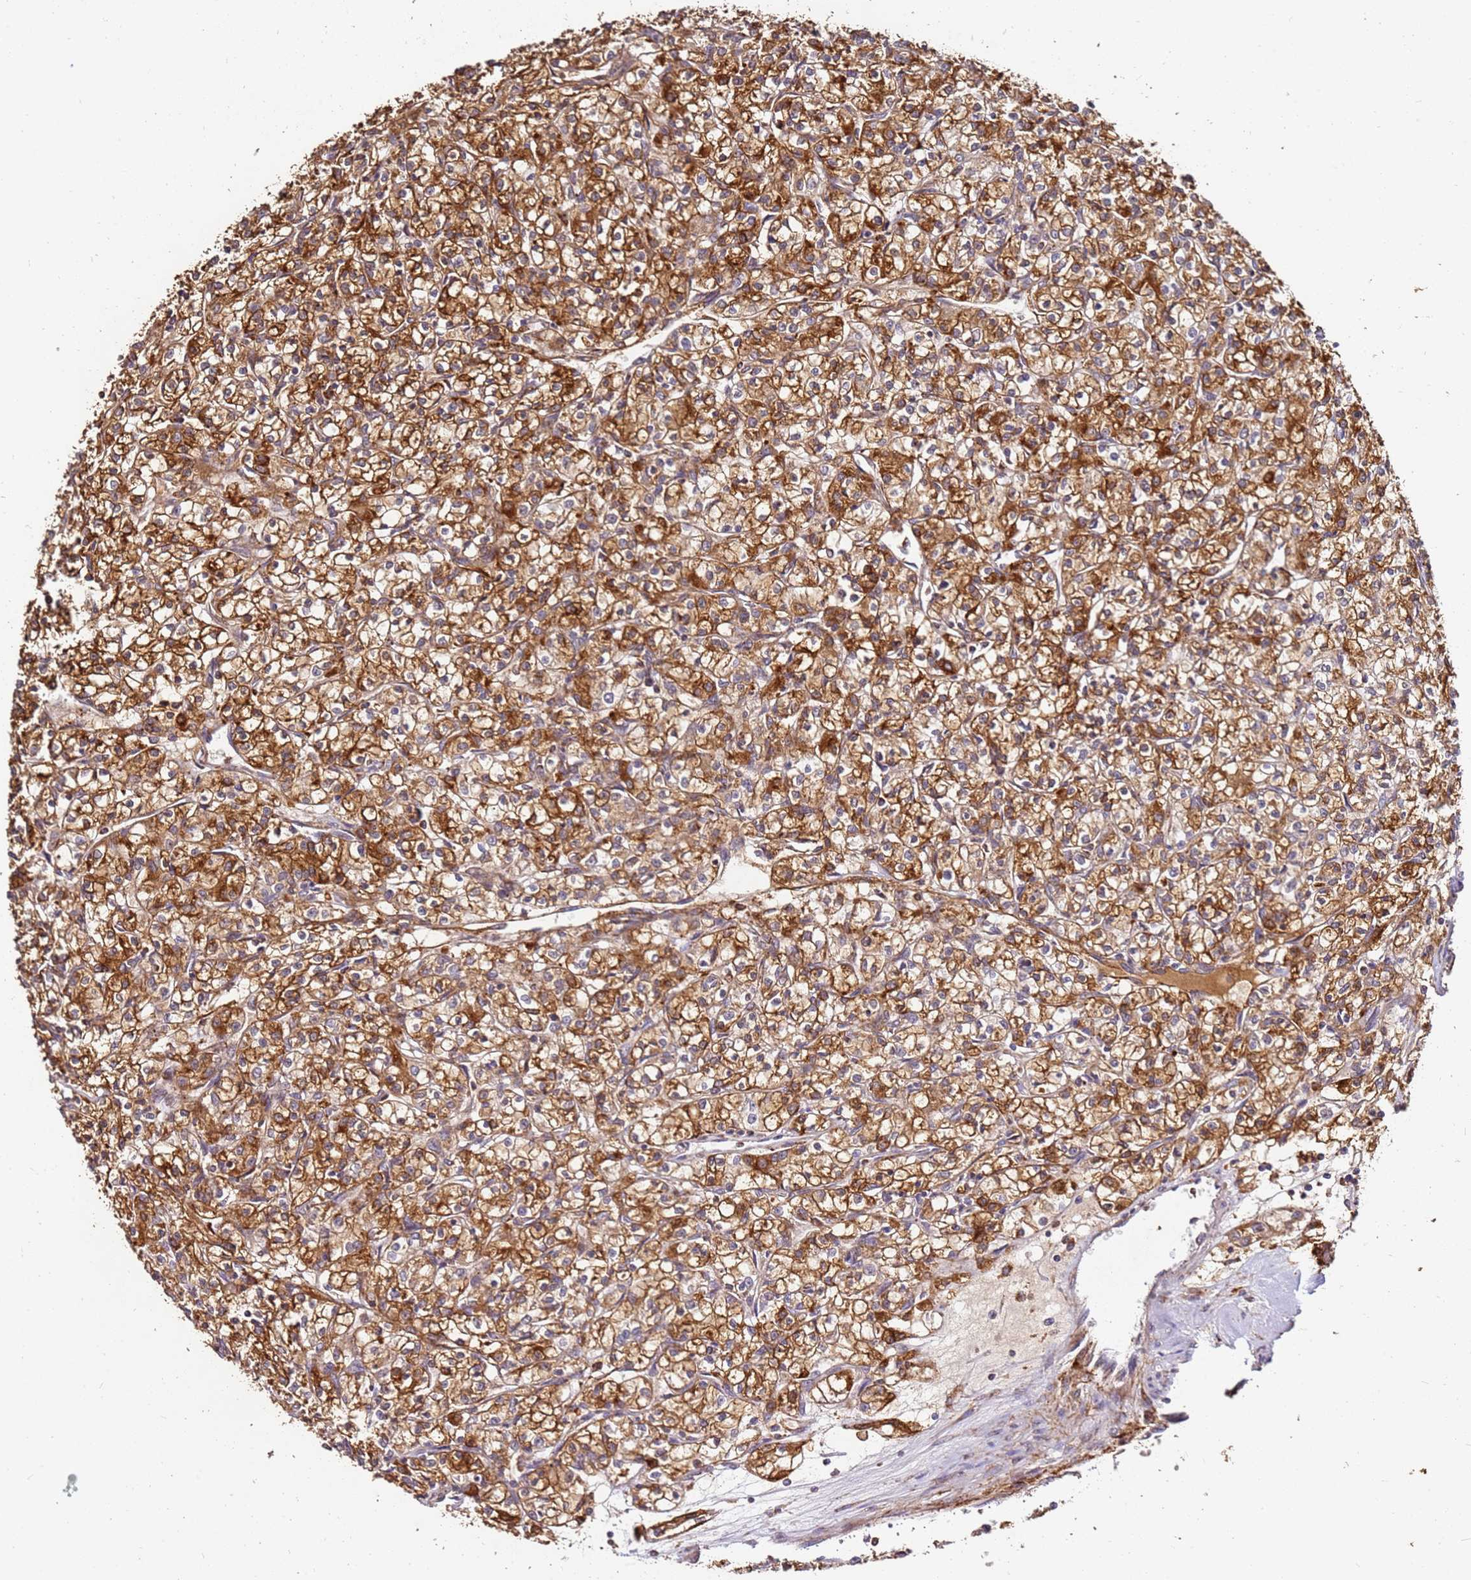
{"staining": {"intensity": "strong", "quantity": ">75%", "location": "cytoplasmic/membranous"}, "tissue": "renal cancer", "cell_type": "Tumor cells", "image_type": "cancer", "snomed": [{"axis": "morphology", "description": "Adenocarcinoma, NOS"}, {"axis": "topography", "description": "Kidney"}], "caption": "Approximately >75% of tumor cells in human renal cancer reveal strong cytoplasmic/membranous protein staining as visualized by brown immunohistochemical staining.", "gene": "DVL3", "patient": {"sex": "female", "age": 59}}